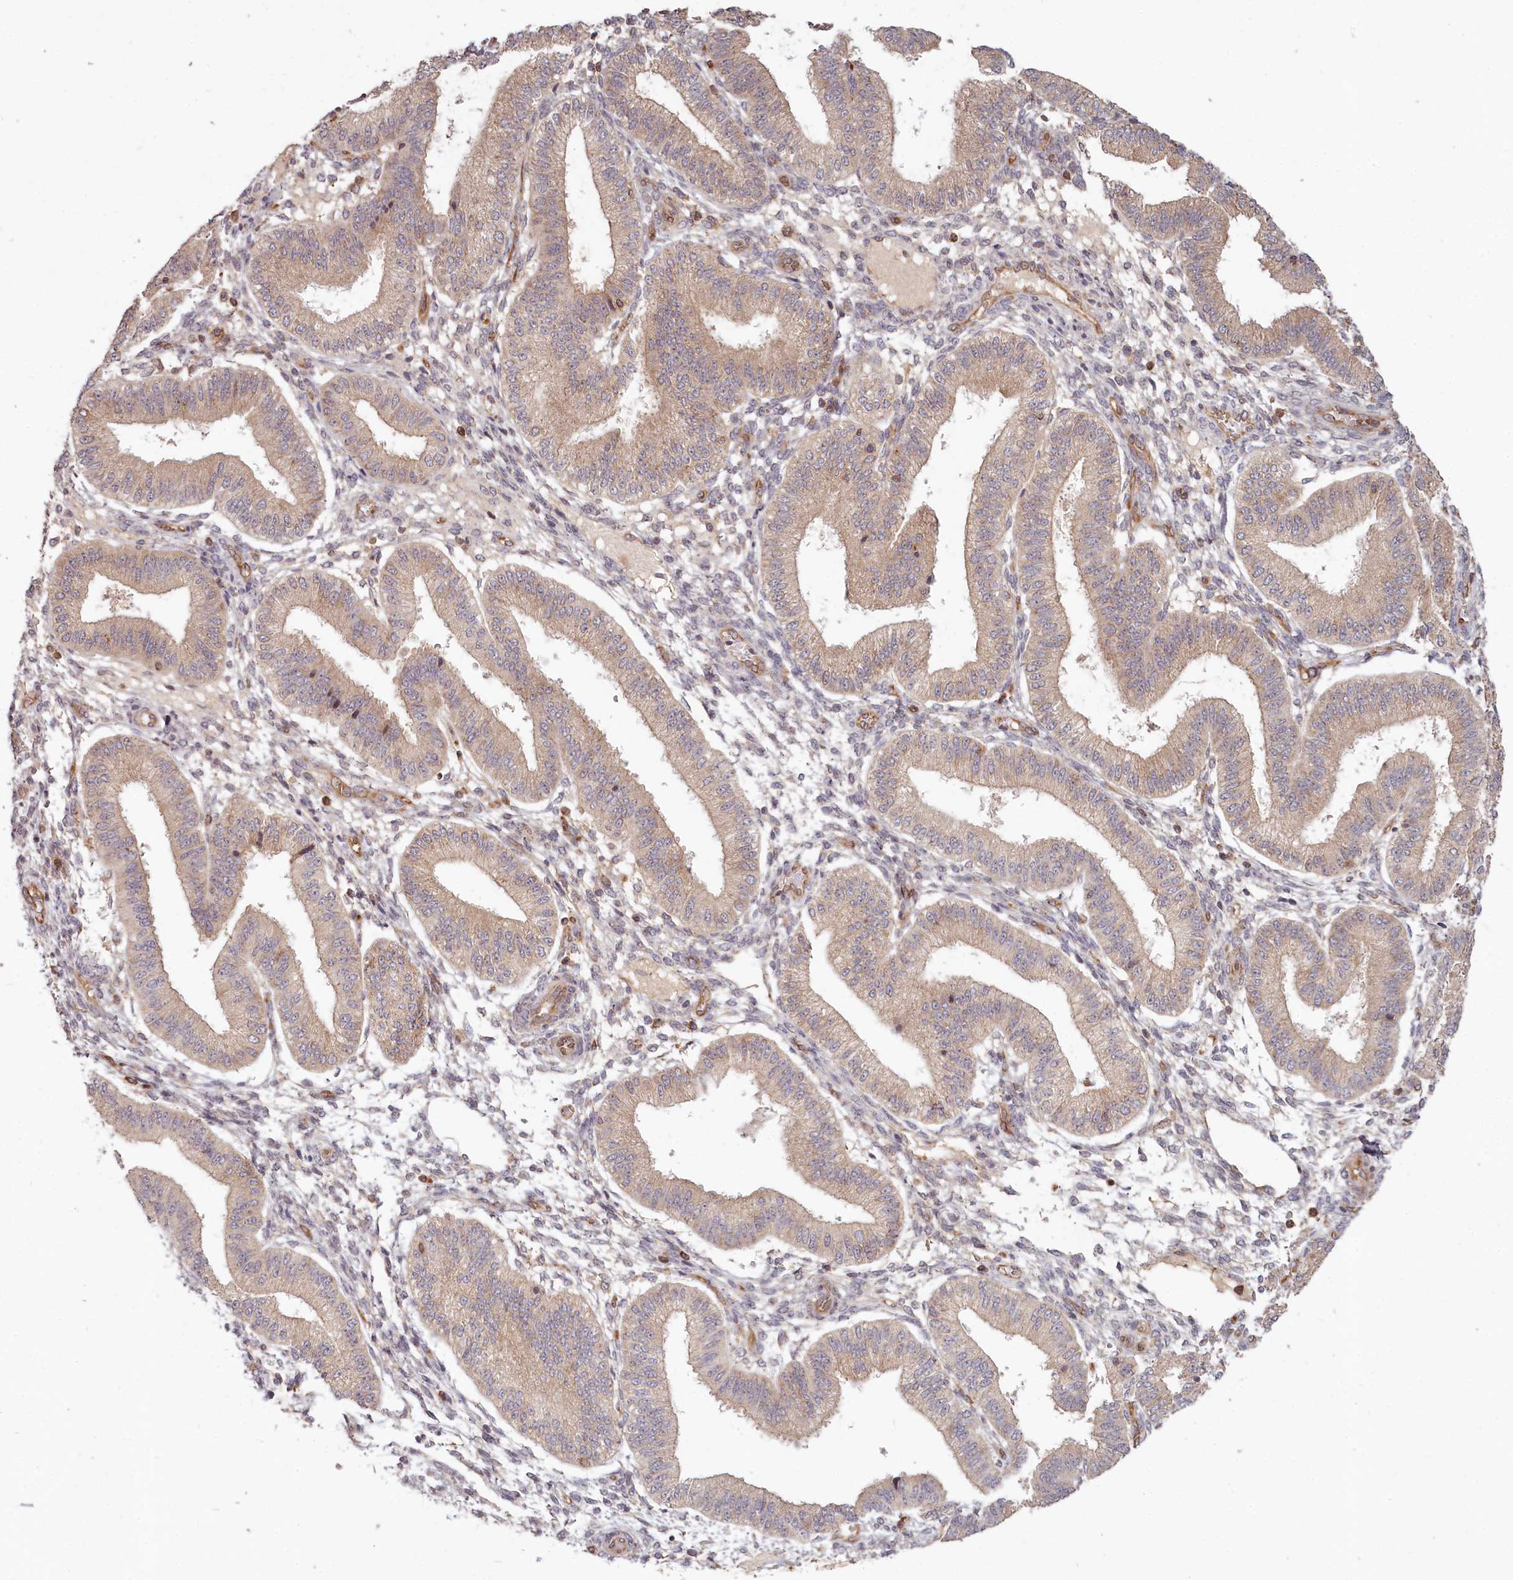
{"staining": {"intensity": "negative", "quantity": "none", "location": "none"}, "tissue": "endometrium", "cell_type": "Cells in endometrial stroma", "image_type": "normal", "snomed": [{"axis": "morphology", "description": "Normal tissue, NOS"}, {"axis": "topography", "description": "Endometrium"}], "caption": "A high-resolution photomicrograph shows immunohistochemistry (IHC) staining of normal endometrium, which shows no significant staining in cells in endometrial stroma. The staining is performed using DAB (3,3'-diaminobenzidine) brown chromogen with nuclei counter-stained in using hematoxylin.", "gene": "TMIE", "patient": {"sex": "female", "age": 39}}